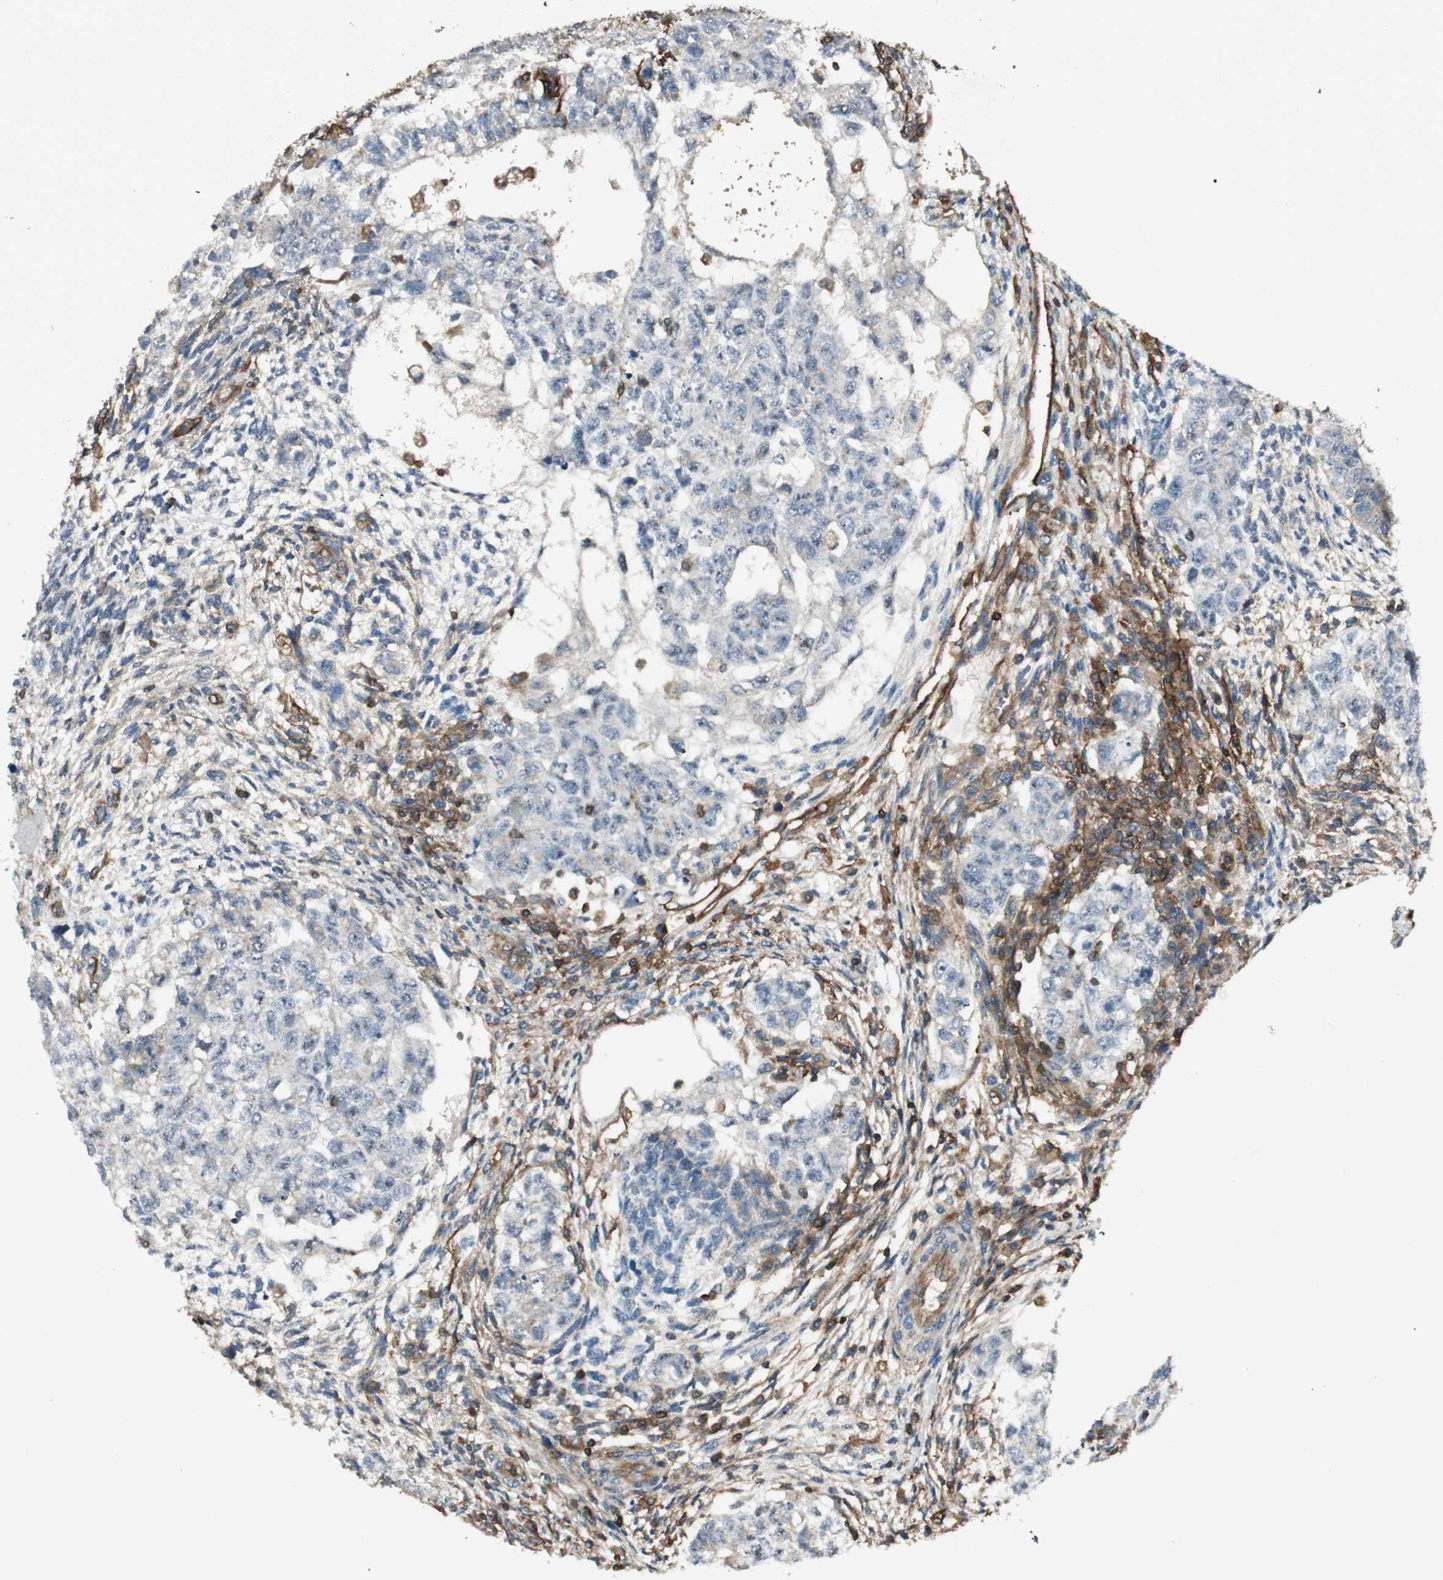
{"staining": {"intensity": "negative", "quantity": "none", "location": "none"}, "tissue": "testis cancer", "cell_type": "Tumor cells", "image_type": "cancer", "snomed": [{"axis": "morphology", "description": "Normal tissue, NOS"}, {"axis": "morphology", "description": "Carcinoma, Embryonal, NOS"}, {"axis": "topography", "description": "Testis"}], "caption": "DAB (3,3'-diaminobenzidine) immunohistochemical staining of testis embryonal carcinoma shows no significant staining in tumor cells.", "gene": "BTN3A3", "patient": {"sex": "male", "age": 36}}